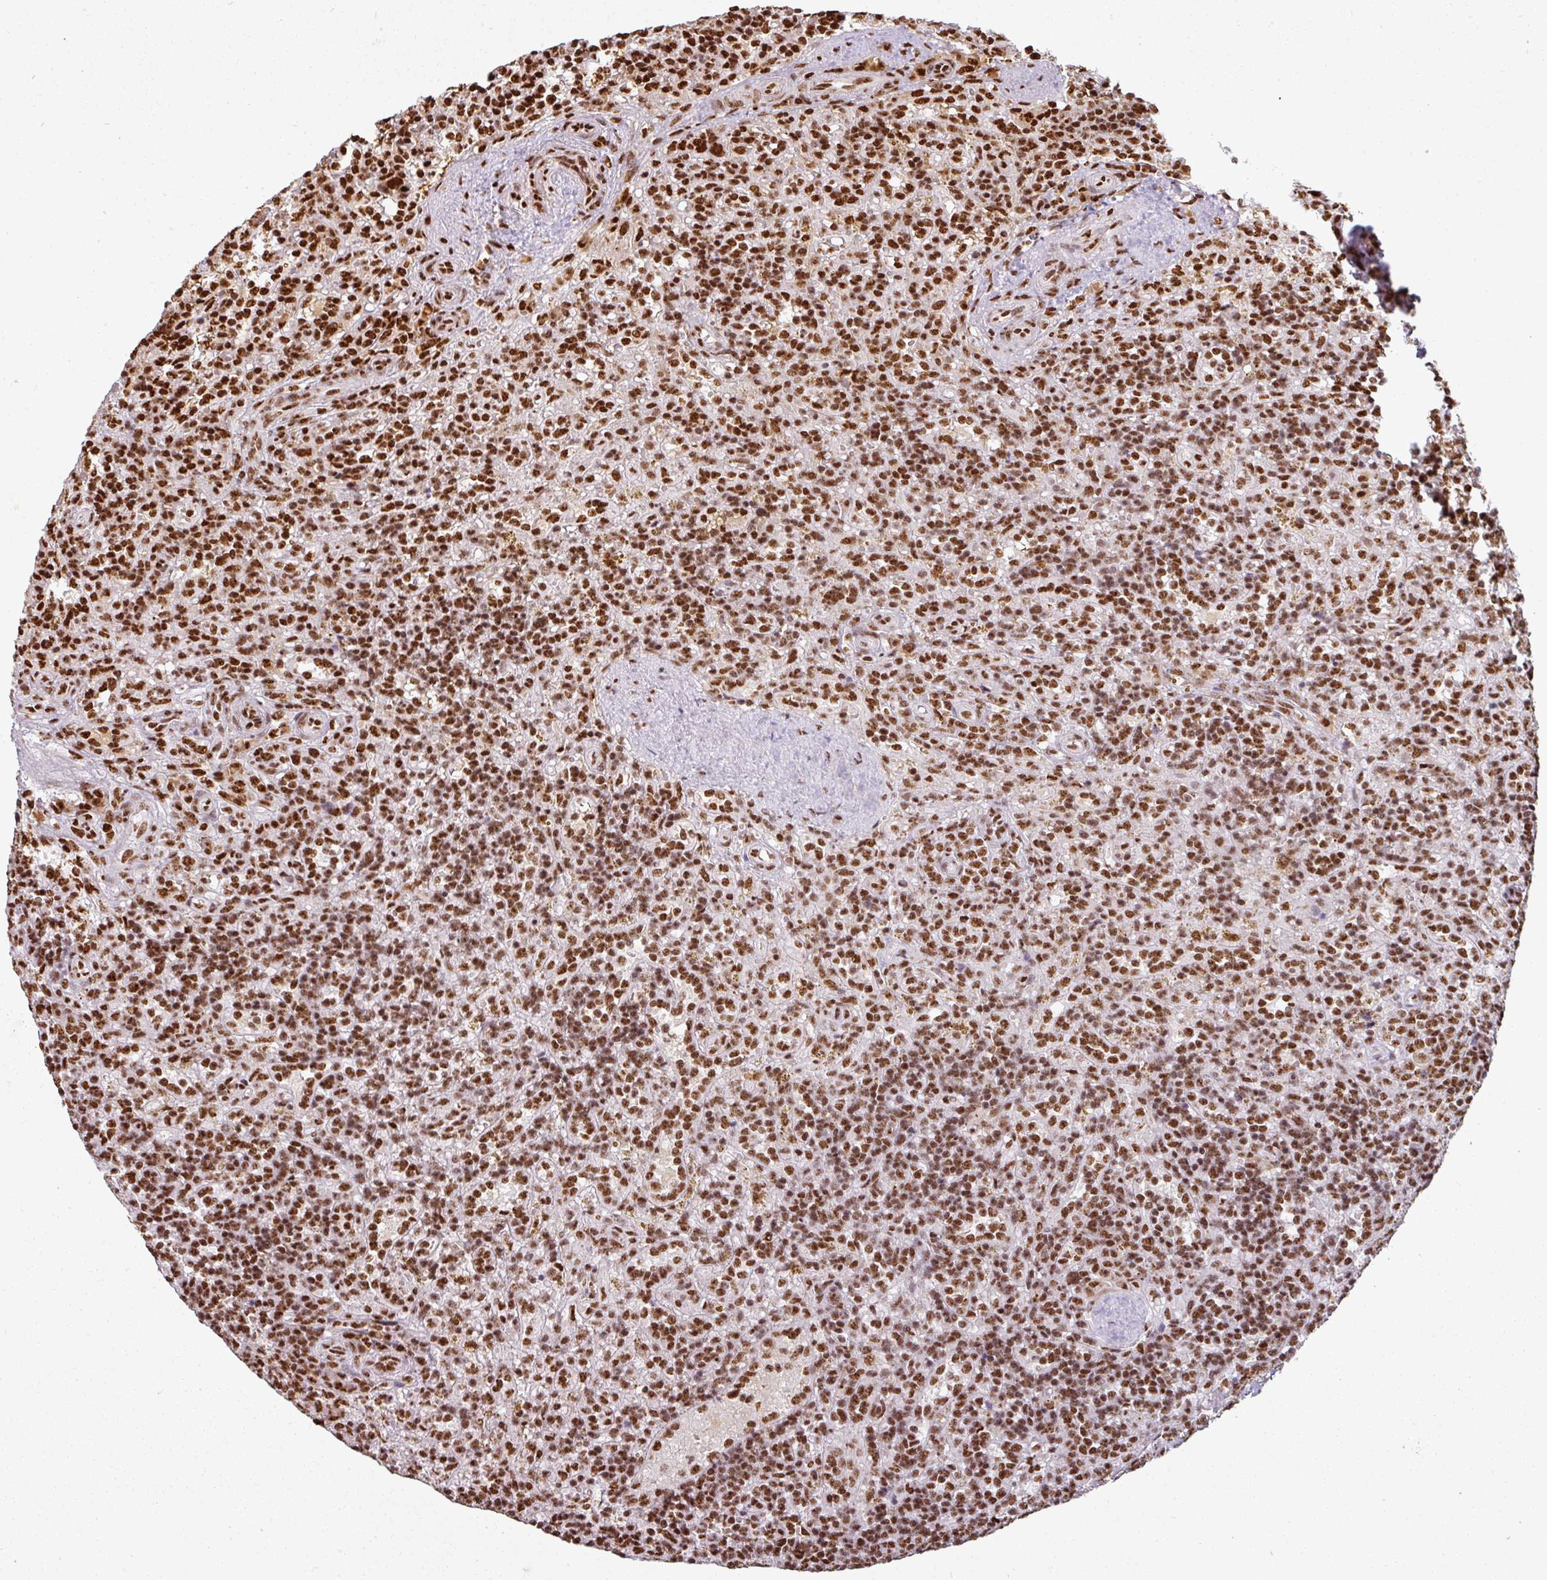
{"staining": {"intensity": "moderate", "quantity": ">75%", "location": "nuclear"}, "tissue": "lymphoma", "cell_type": "Tumor cells", "image_type": "cancer", "snomed": [{"axis": "morphology", "description": "Malignant lymphoma, non-Hodgkin's type, Low grade"}, {"axis": "topography", "description": "Spleen"}], "caption": "A photomicrograph of human lymphoma stained for a protein shows moderate nuclear brown staining in tumor cells.", "gene": "SIK3", "patient": {"sex": "male", "age": 67}}